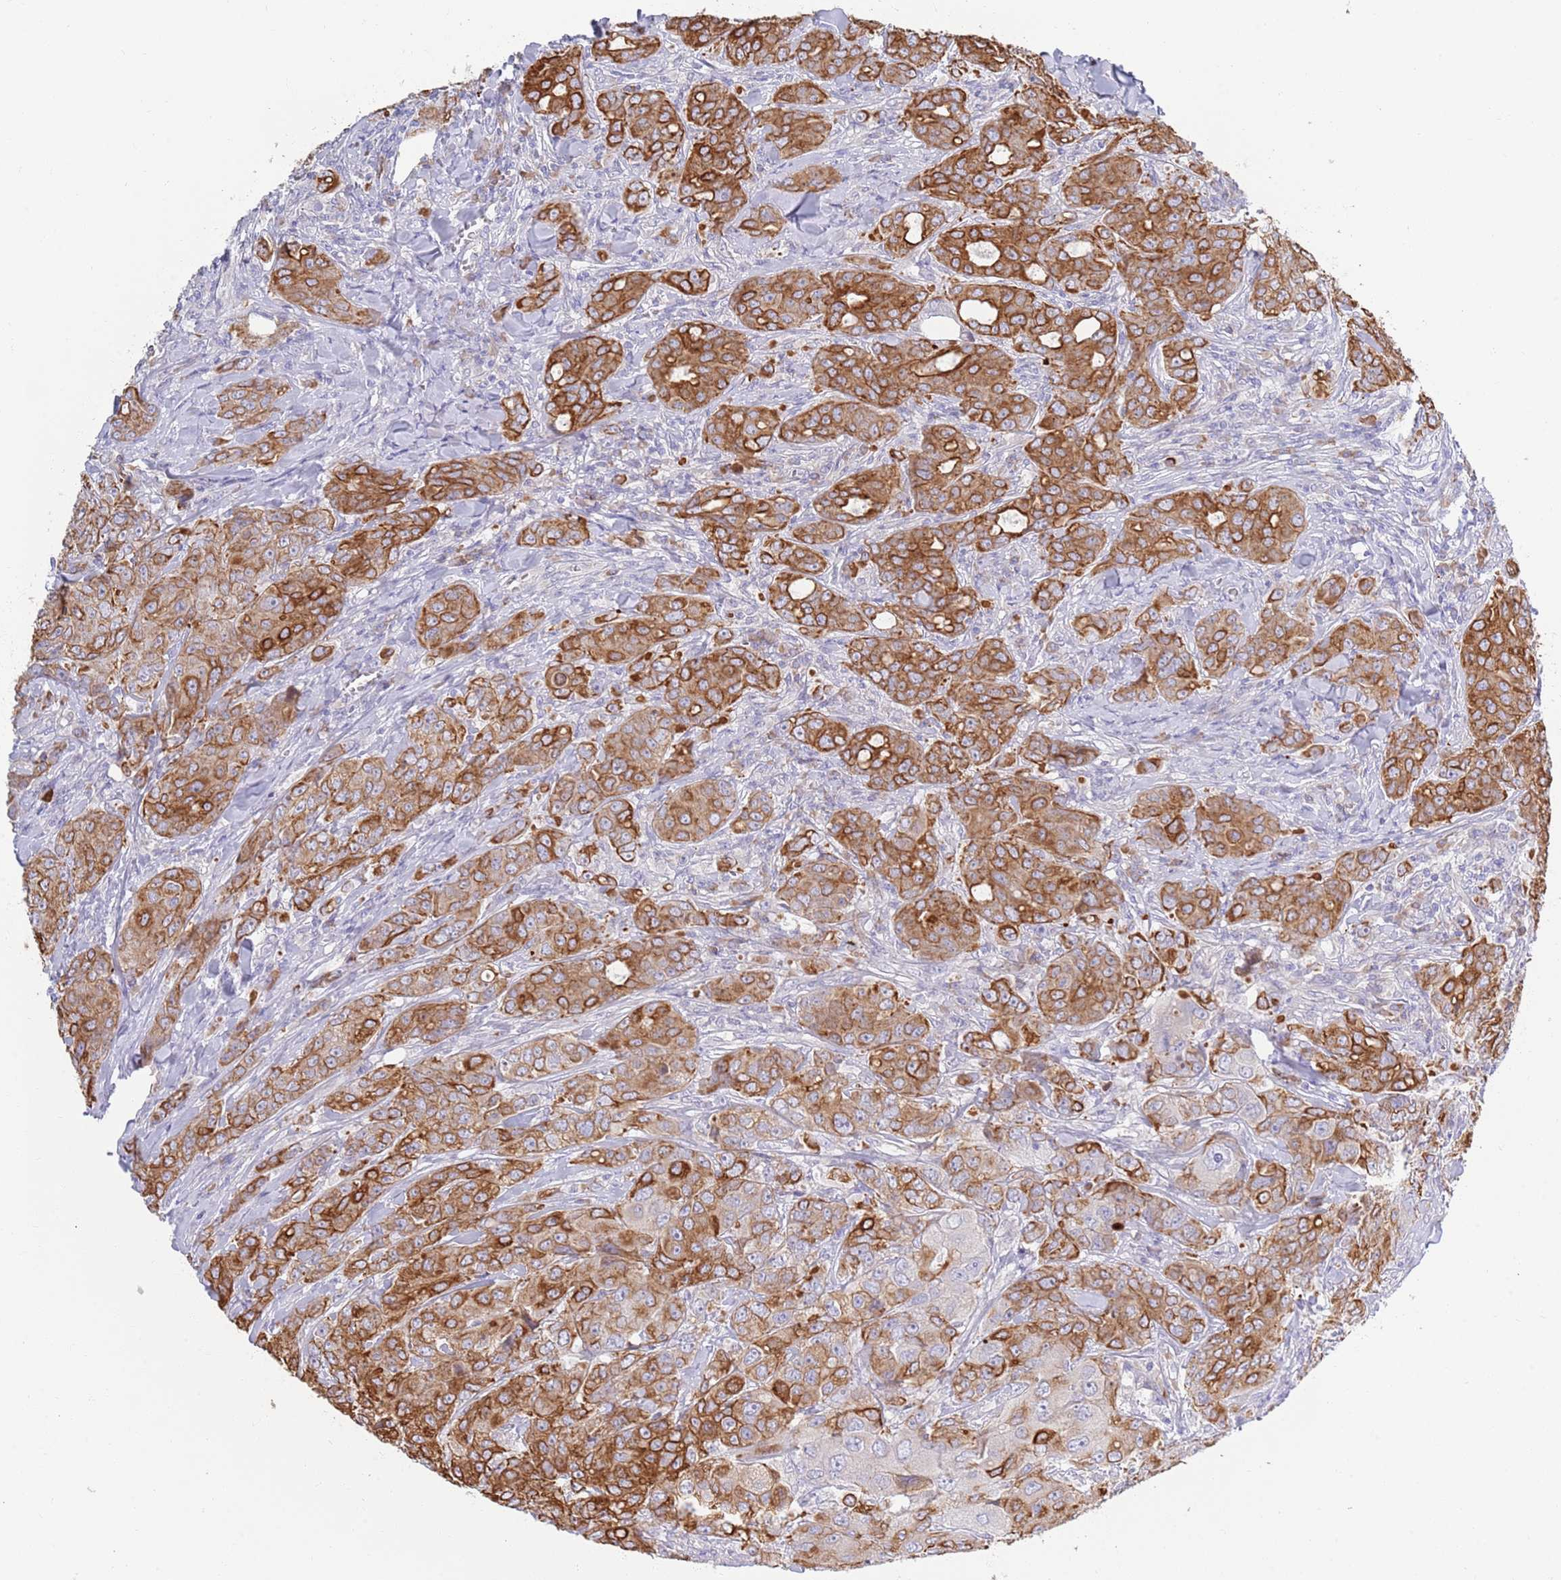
{"staining": {"intensity": "strong", "quantity": "25%-75%", "location": "cytoplasmic/membranous"}, "tissue": "breast cancer", "cell_type": "Tumor cells", "image_type": "cancer", "snomed": [{"axis": "morphology", "description": "Duct carcinoma"}, {"axis": "topography", "description": "Breast"}], "caption": "Immunohistochemistry of human breast cancer (intraductal carcinoma) demonstrates high levels of strong cytoplasmic/membranous positivity in approximately 25%-75% of tumor cells.", "gene": "CCDC149", "patient": {"sex": "female", "age": 43}}